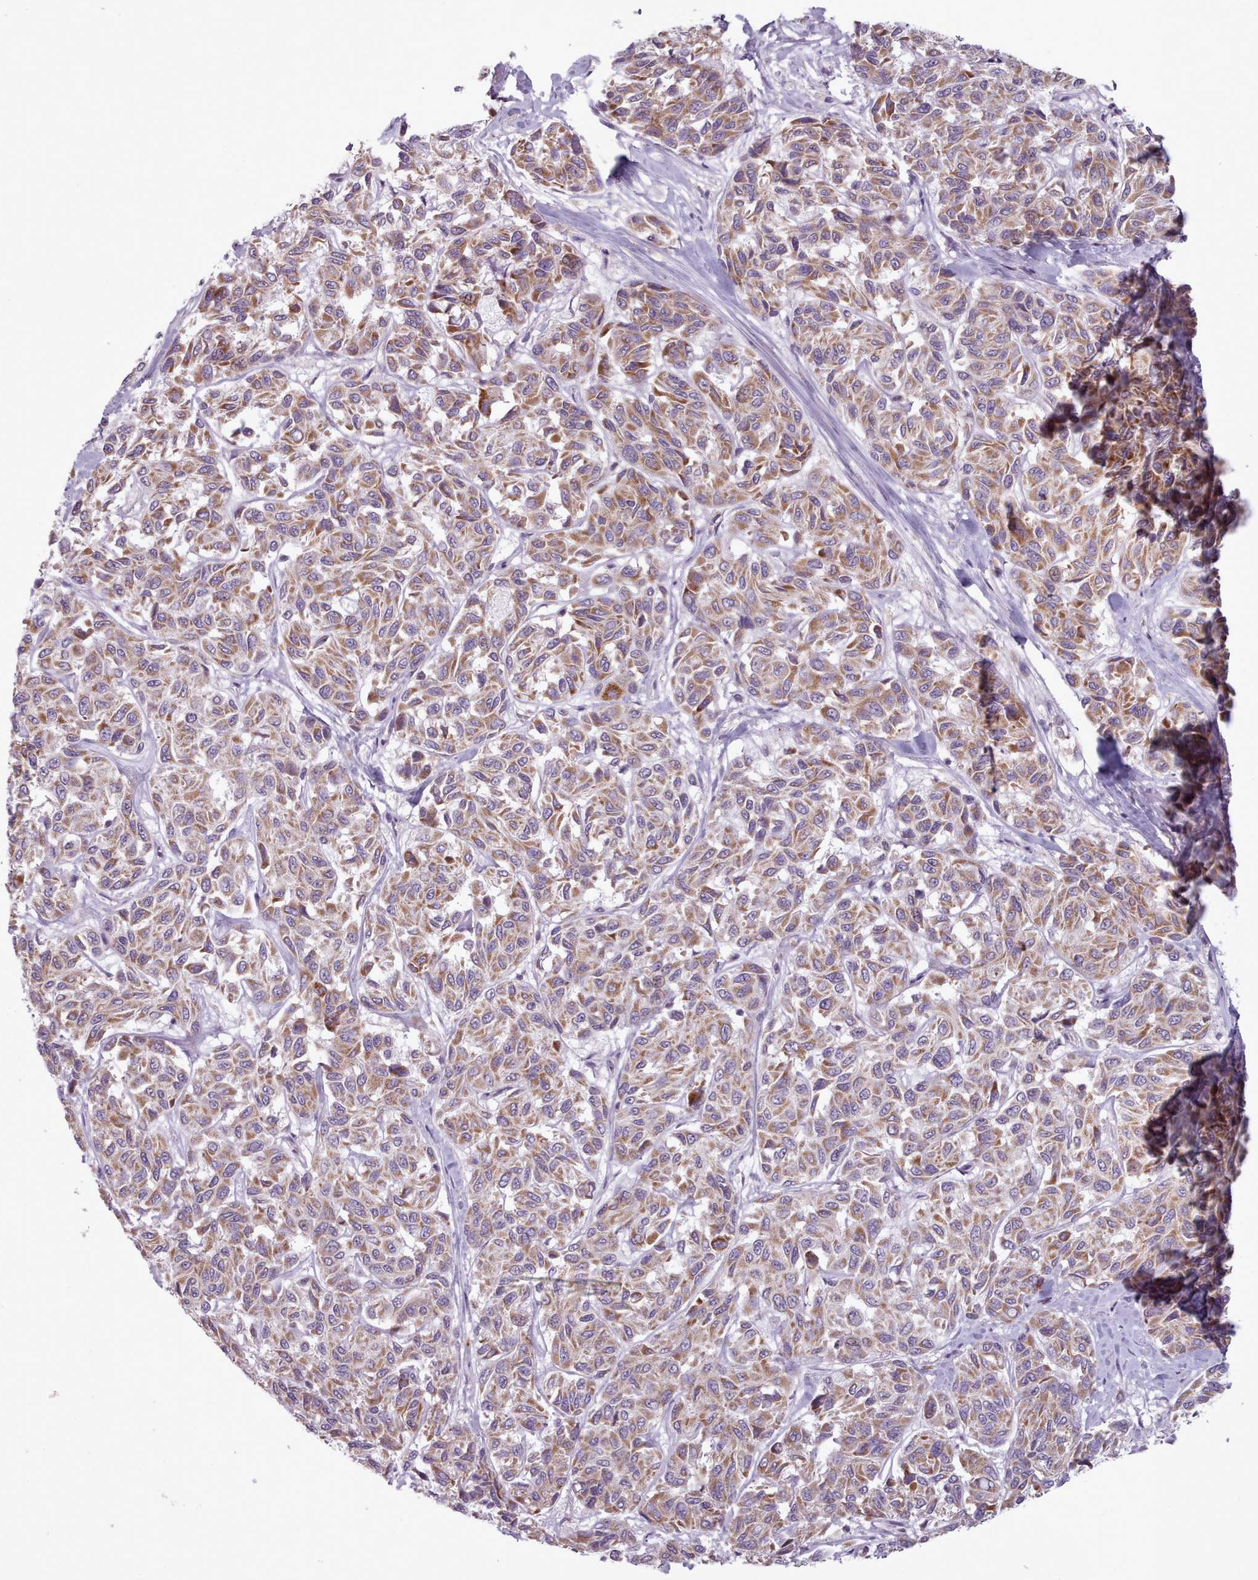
{"staining": {"intensity": "moderate", "quantity": ">75%", "location": "cytoplasmic/membranous"}, "tissue": "melanoma", "cell_type": "Tumor cells", "image_type": "cancer", "snomed": [{"axis": "morphology", "description": "Malignant melanoma, NOS"}, {"axis": "topography", "description": "Skin"}], "caption": "Moderate cytoplasmic/membranous staining for a protein is appreciated in about >75% of tumor cells of malignant melanoma using immunohistochemistry (IHC).", "gene": "LAPTM5", "patient": {"sex": "female", "age": 66}}